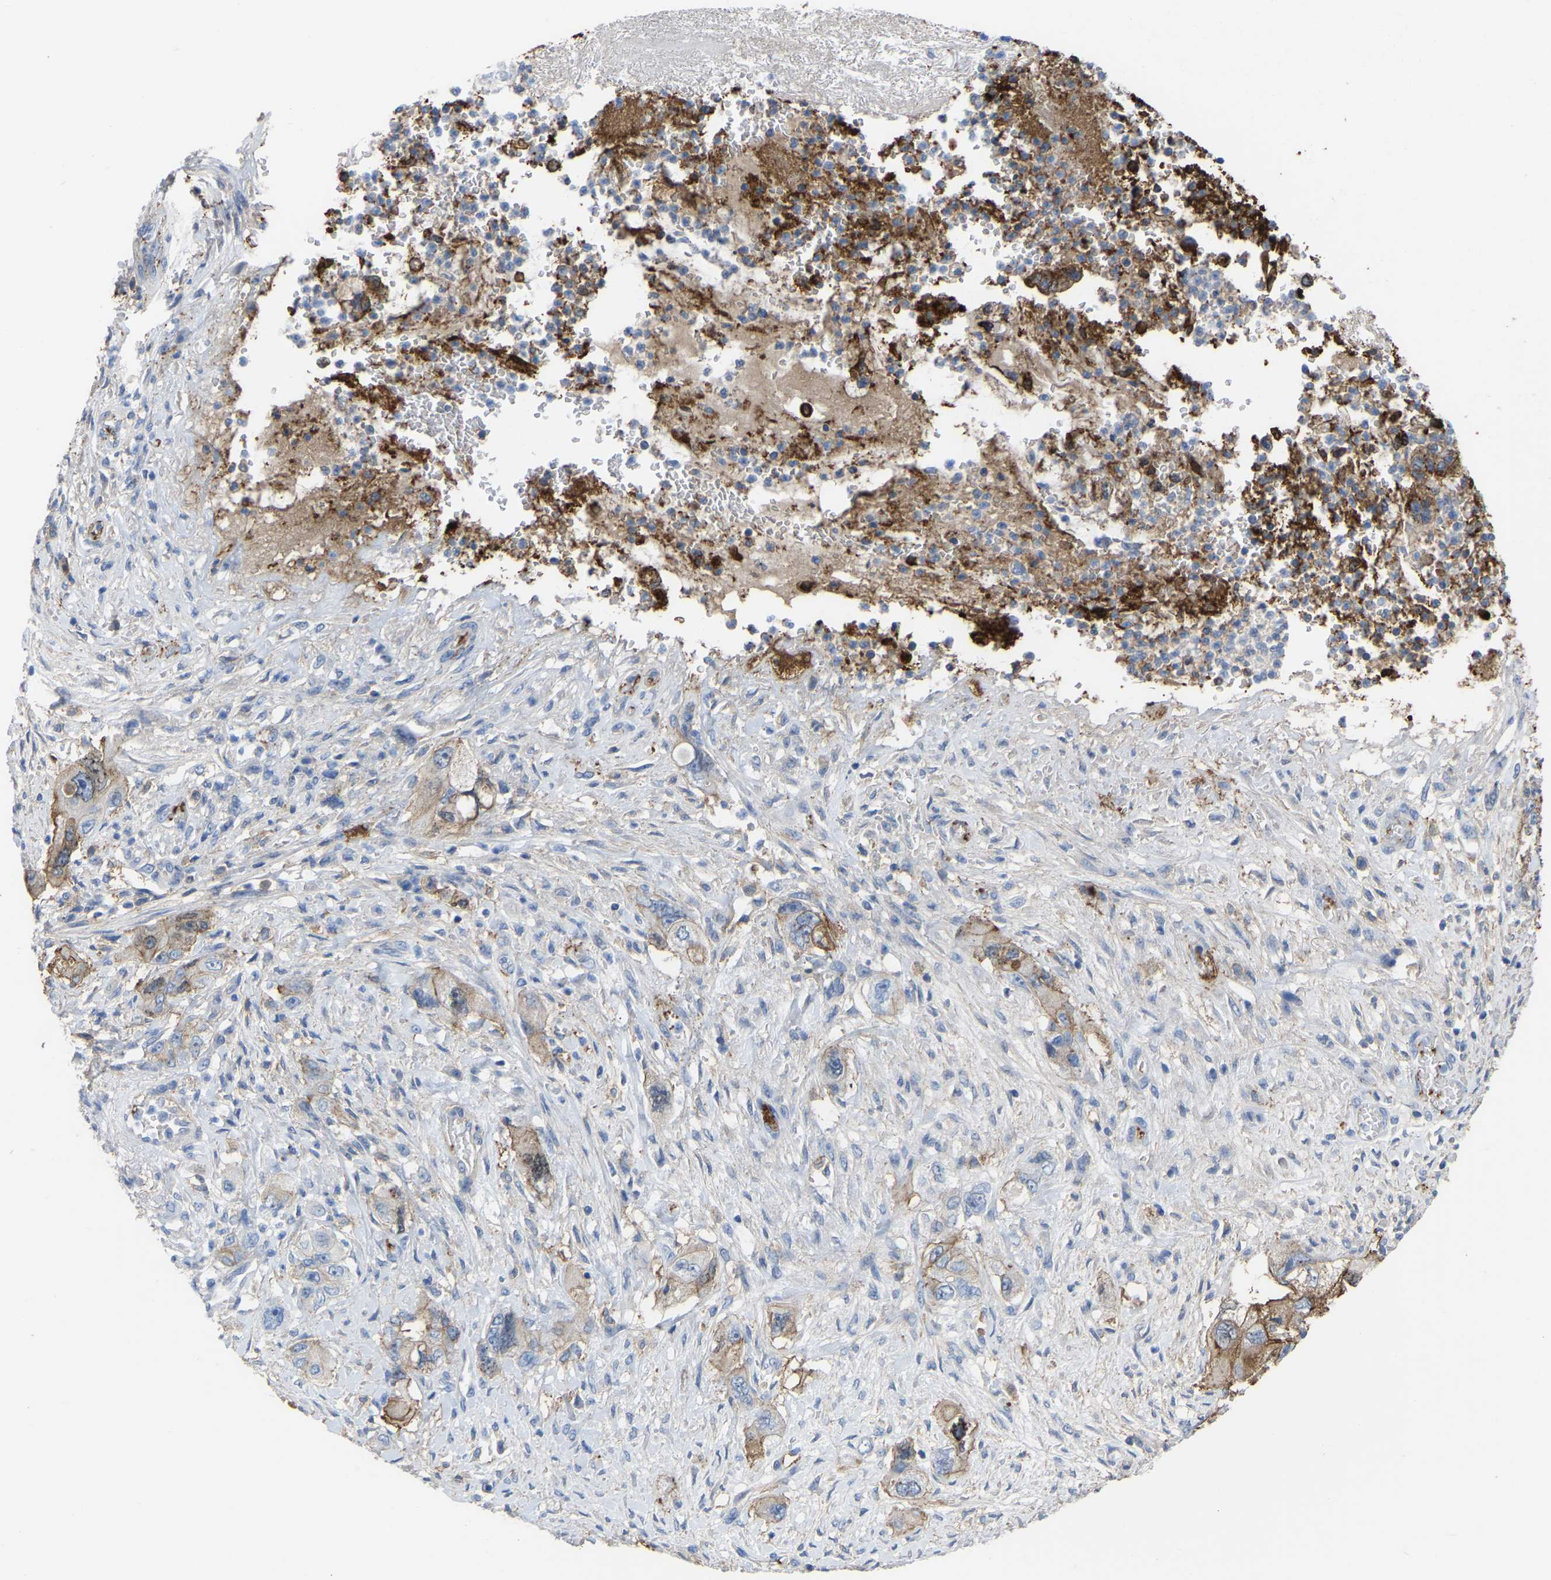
{"staining": {"intensity": "moderate", "quantity": "25%-75%", "location": "cytoplasmic/membranous"}, "tissue": "pancreatic cancer", "cell_type": "Tumor cells", "image_type": "cancer", "snomed": [{"axis": "morphology", "description": "Adenocarcinoma, NOS"}, {"axis": "topography", "description": "Pancreas"}], "caption": "Immunohistochemistry micrograph of neoplastic tissue: pancreatic cancer (adenocarcinoma) stained using immunohistochemistry (IHC) reveals medium levels of moderate protein expression localized specifically in the cytoplasmic/membranous of tumor cells, appearing as a cytoplasmic/membranous brown color.", "gene": "ZNF449", "patient": {"sex": "female", "age": 73}}